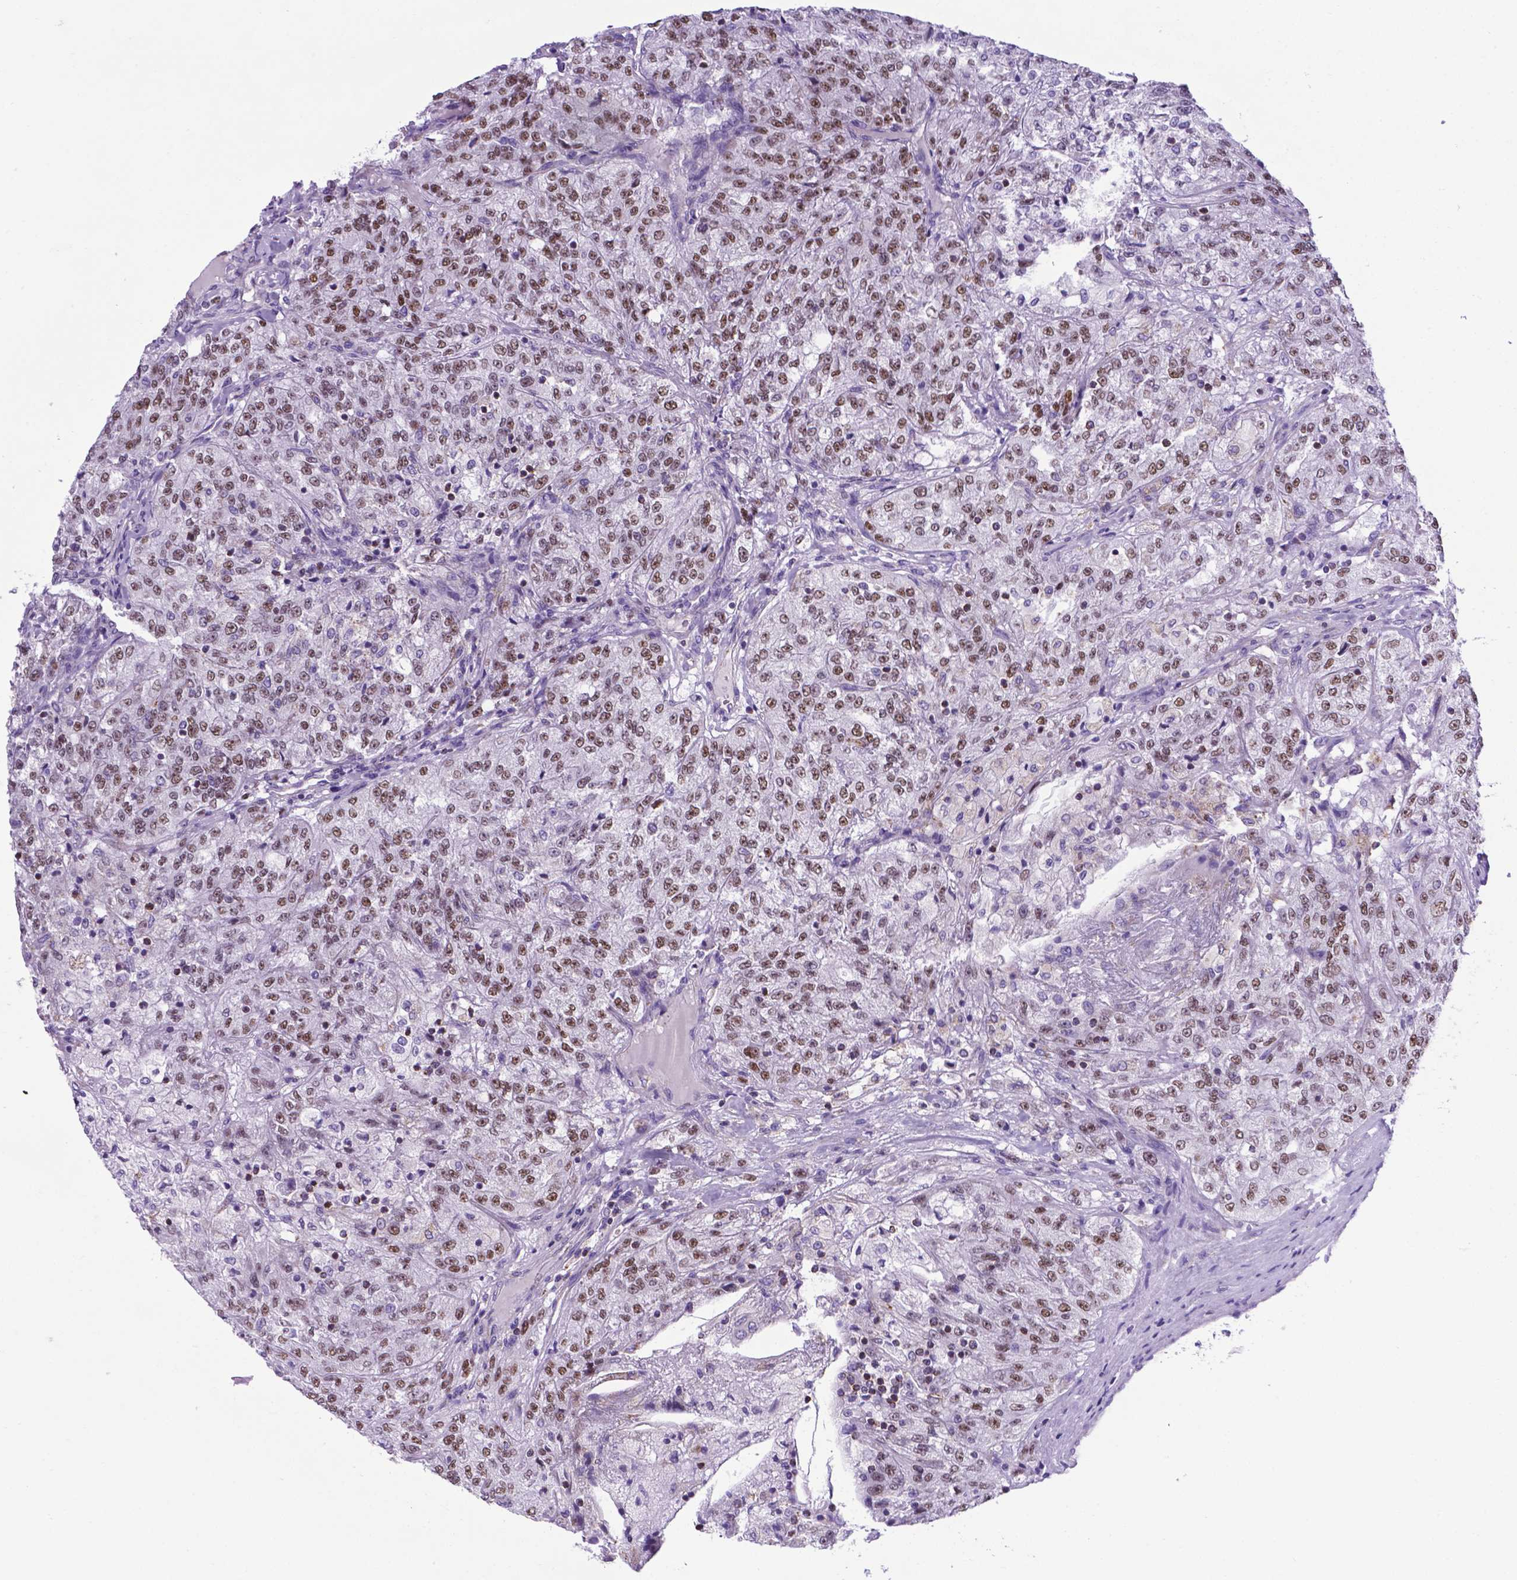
{"staining": {"intensity": "moderate", "quantity": ">75%", "location": "nuclear"}, "tissue": "renal cancer", "cell_type": "Tumor cells", "image_type": "cancer", "snomed": [{"axis": "morphology", "description": "Adenocarcinoma, NOS"}, {"axis": "topography", "description": "Kidney"}], "caption": "High-magnification brightfield microscopy of adenocarcinoma (renal) stained with DAB (brown) and counterstained with hematoxylin (blue). tumor cells exhibit moderate nuclear positivity is appreciated in about>75% of cells.", "gene": "POU3F3", "patient": {"sex": "female", "age": 63}}